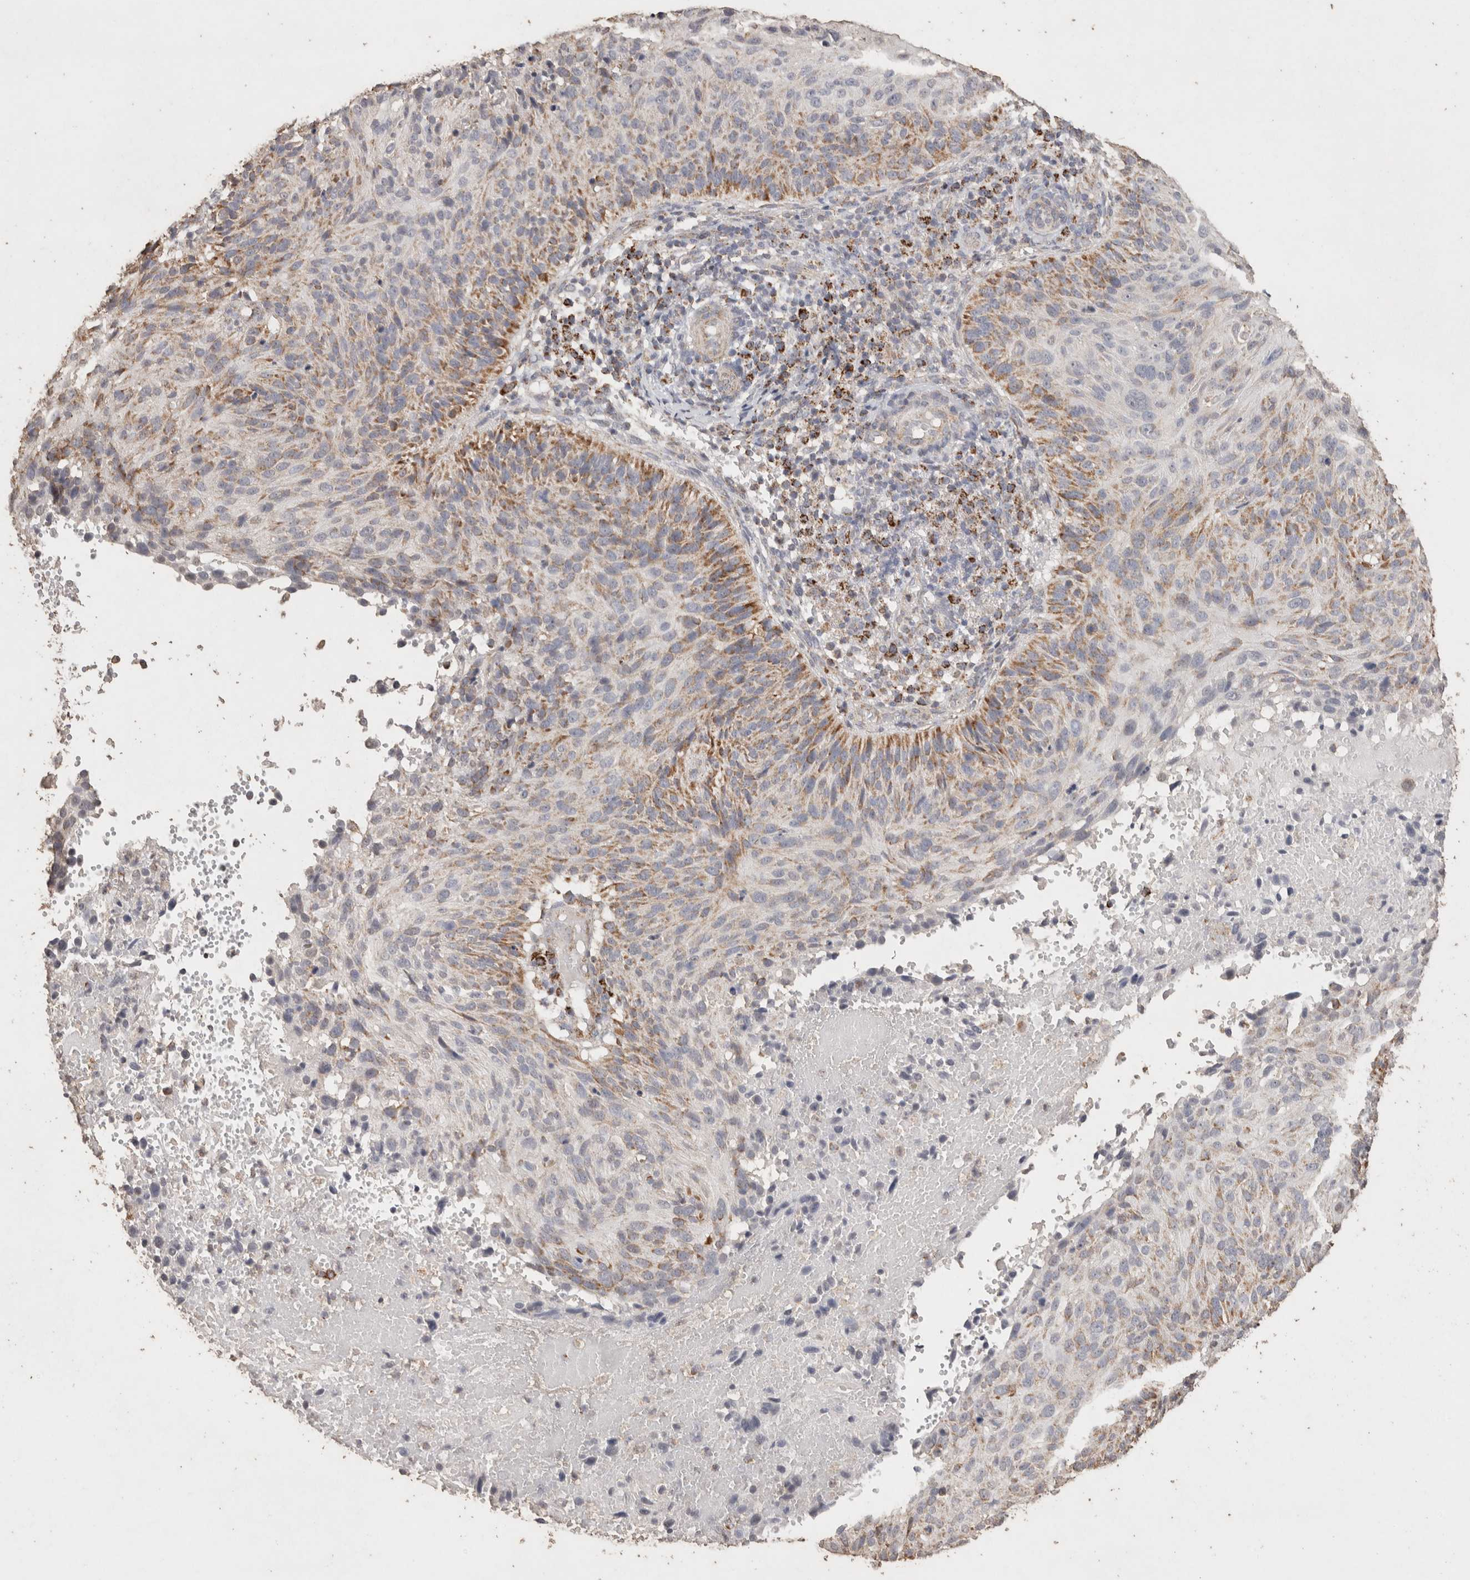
{"staining": {"intensity": "moderate", "quantity": "25%-75%", "location": "cytoplasmic/membranous"}, "tissue": "cervical cancer", "cell_type": "Tumor cells", "image_type": "cancer", "snomed": [{"axis": "morphology", "description": "Squamous cell carcinoma, NOS"}, {"axis": "topography", "description": "Cervix"}], "caption": "The micrograph demonstrates staining of squamous cell carcinoma (cervical), revealing moderate cytoplasmic/membranous protein staining (brown color) within tumor cells.", "gene": "ACADM", "patient": {"sex": "female", "age": 74}}